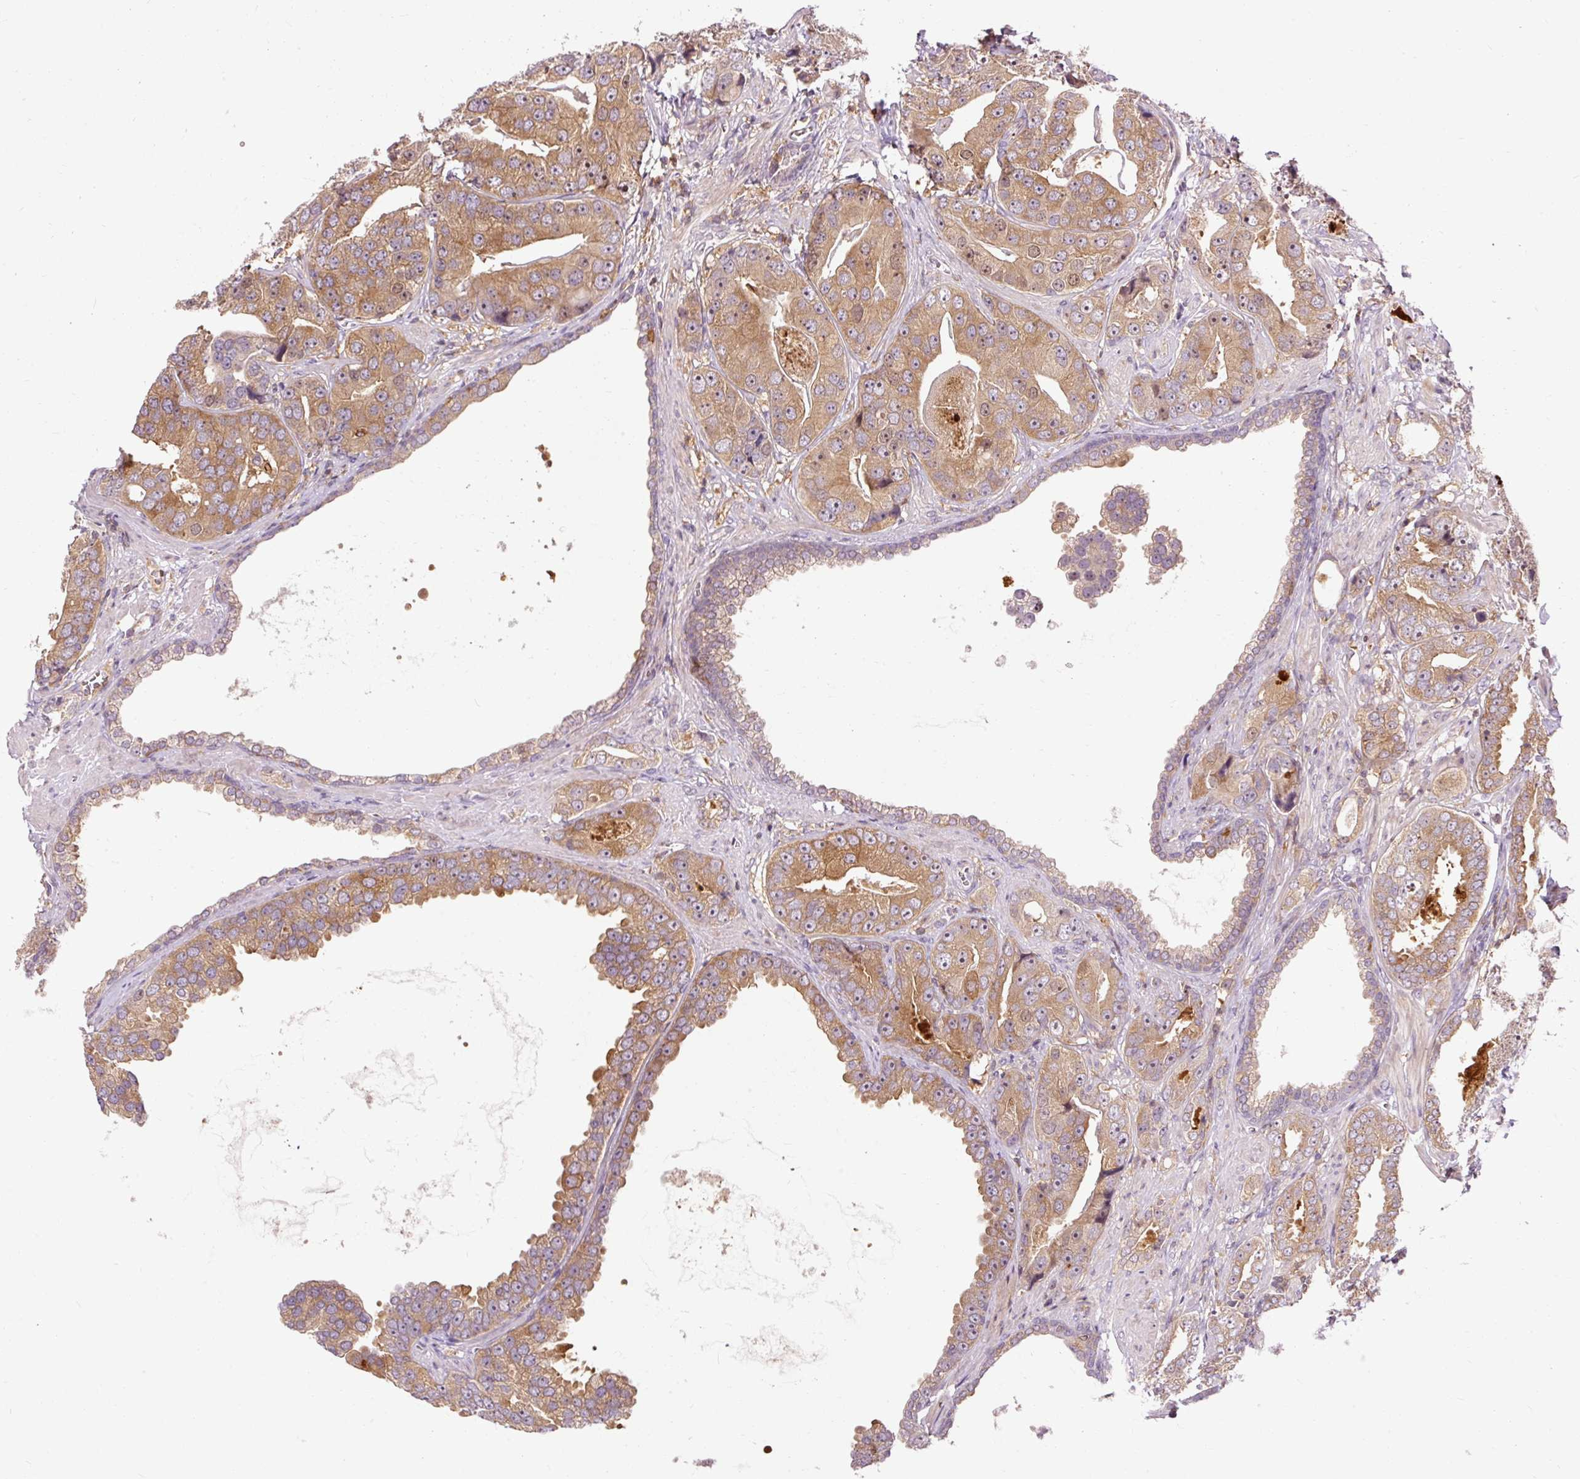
{"staining": {"intensity": "moderate", "quantity": ">75%", "location": "cytoplasmic/membranous"}, "tissue": "prostate cancer", "cell_type": "Tumor cells", "image_type": "cancer", "snomed": [{"axis": "morphology", "description": "Adenocarcinoma, High grade"}, {"axis": "topography", "description": "Prostate"}], "caption": "The histopathology image reveals immunohistochemical staining of prostate cancer (adenocarcinoma (high-grade)). There is moderate cytoplasmic/membranous expression is identified in about >75% of tumor cells.", "gene": "CEBPZ", "patient": {"sex": "male", "age": 71}}